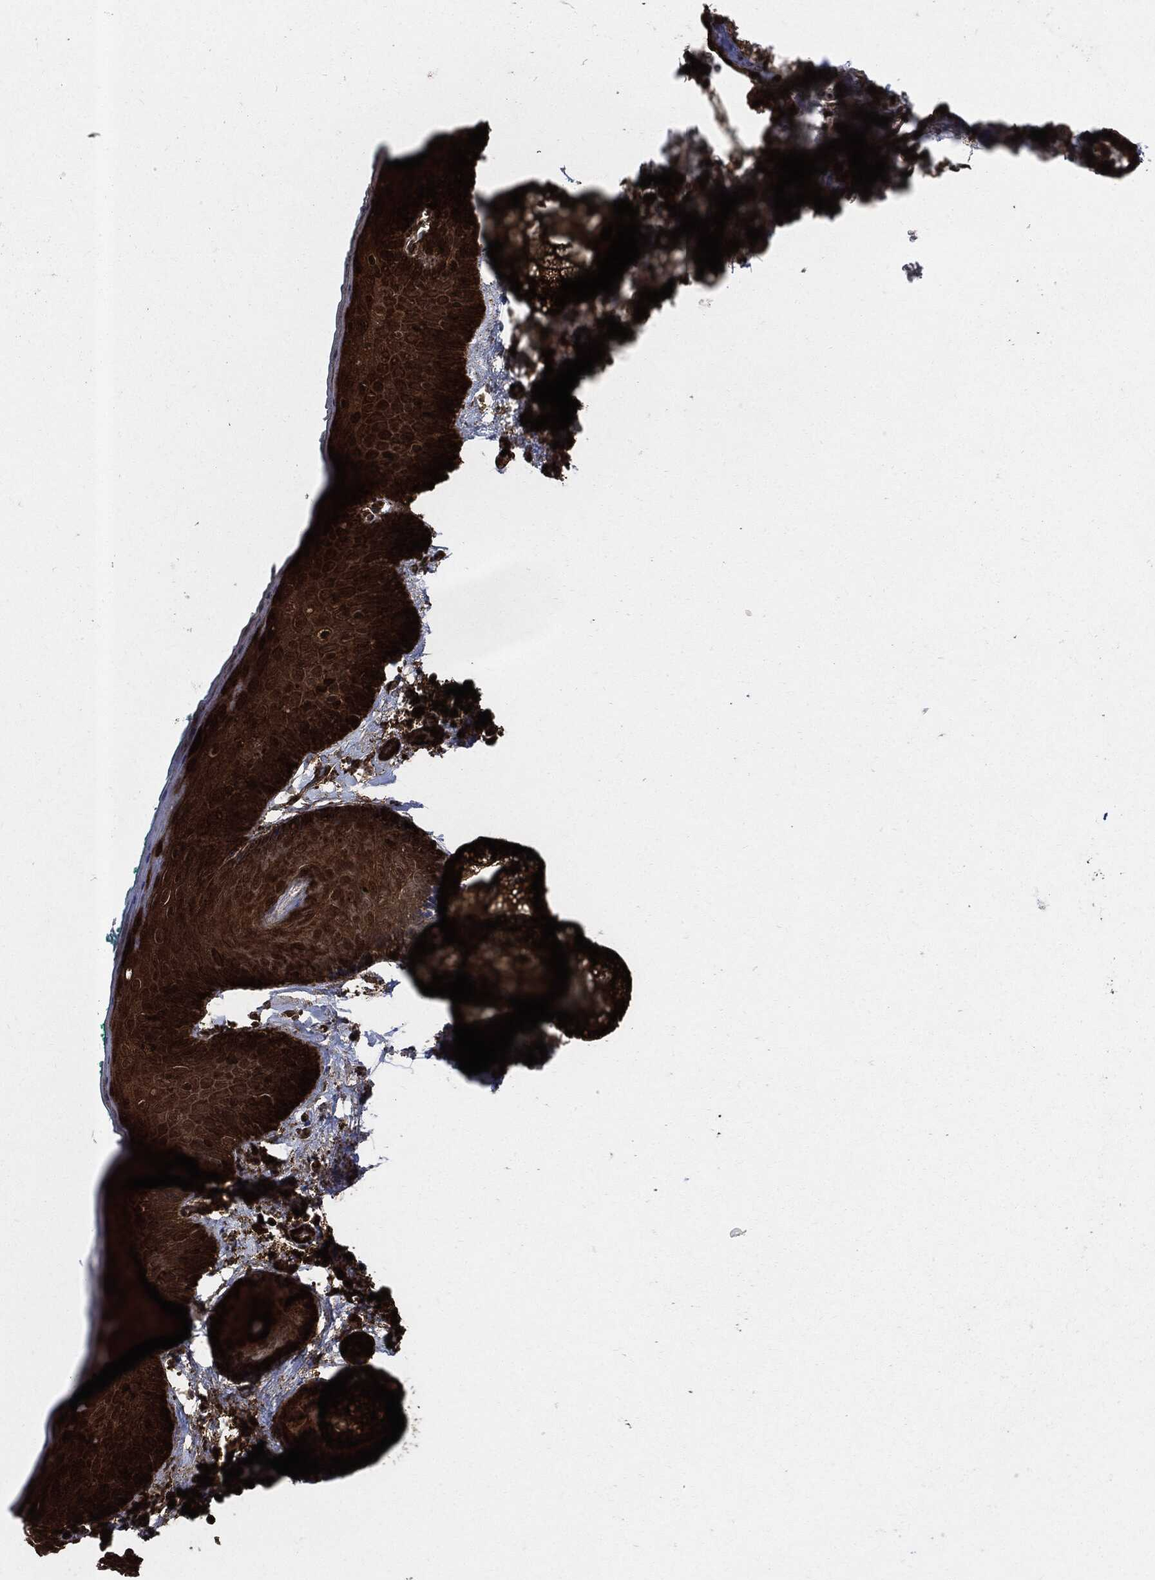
{"staining": {"intensity": "strong", "quantity": ">75%", "location": "cytoplasmic/membranous"}, "tissue": "vagina", "cell_type": "Squamous epithelial cells", "image_type": "normal", "snomed": [{"axis": "morphology", "description": "Normal tissue, NOS"}, {"axis": "topography", "description": "Vagina"}], "caption": "A high-resolution image shows IHC staining of benign vagina, which reveals strong cytoplasmic/membranous staining in approximately >75% of squamous epithelial cells. (IHC, brightfield microscopy, high magnification).", "gene": "YWHAB", "patient": {"sex": "female", "age": 66}}